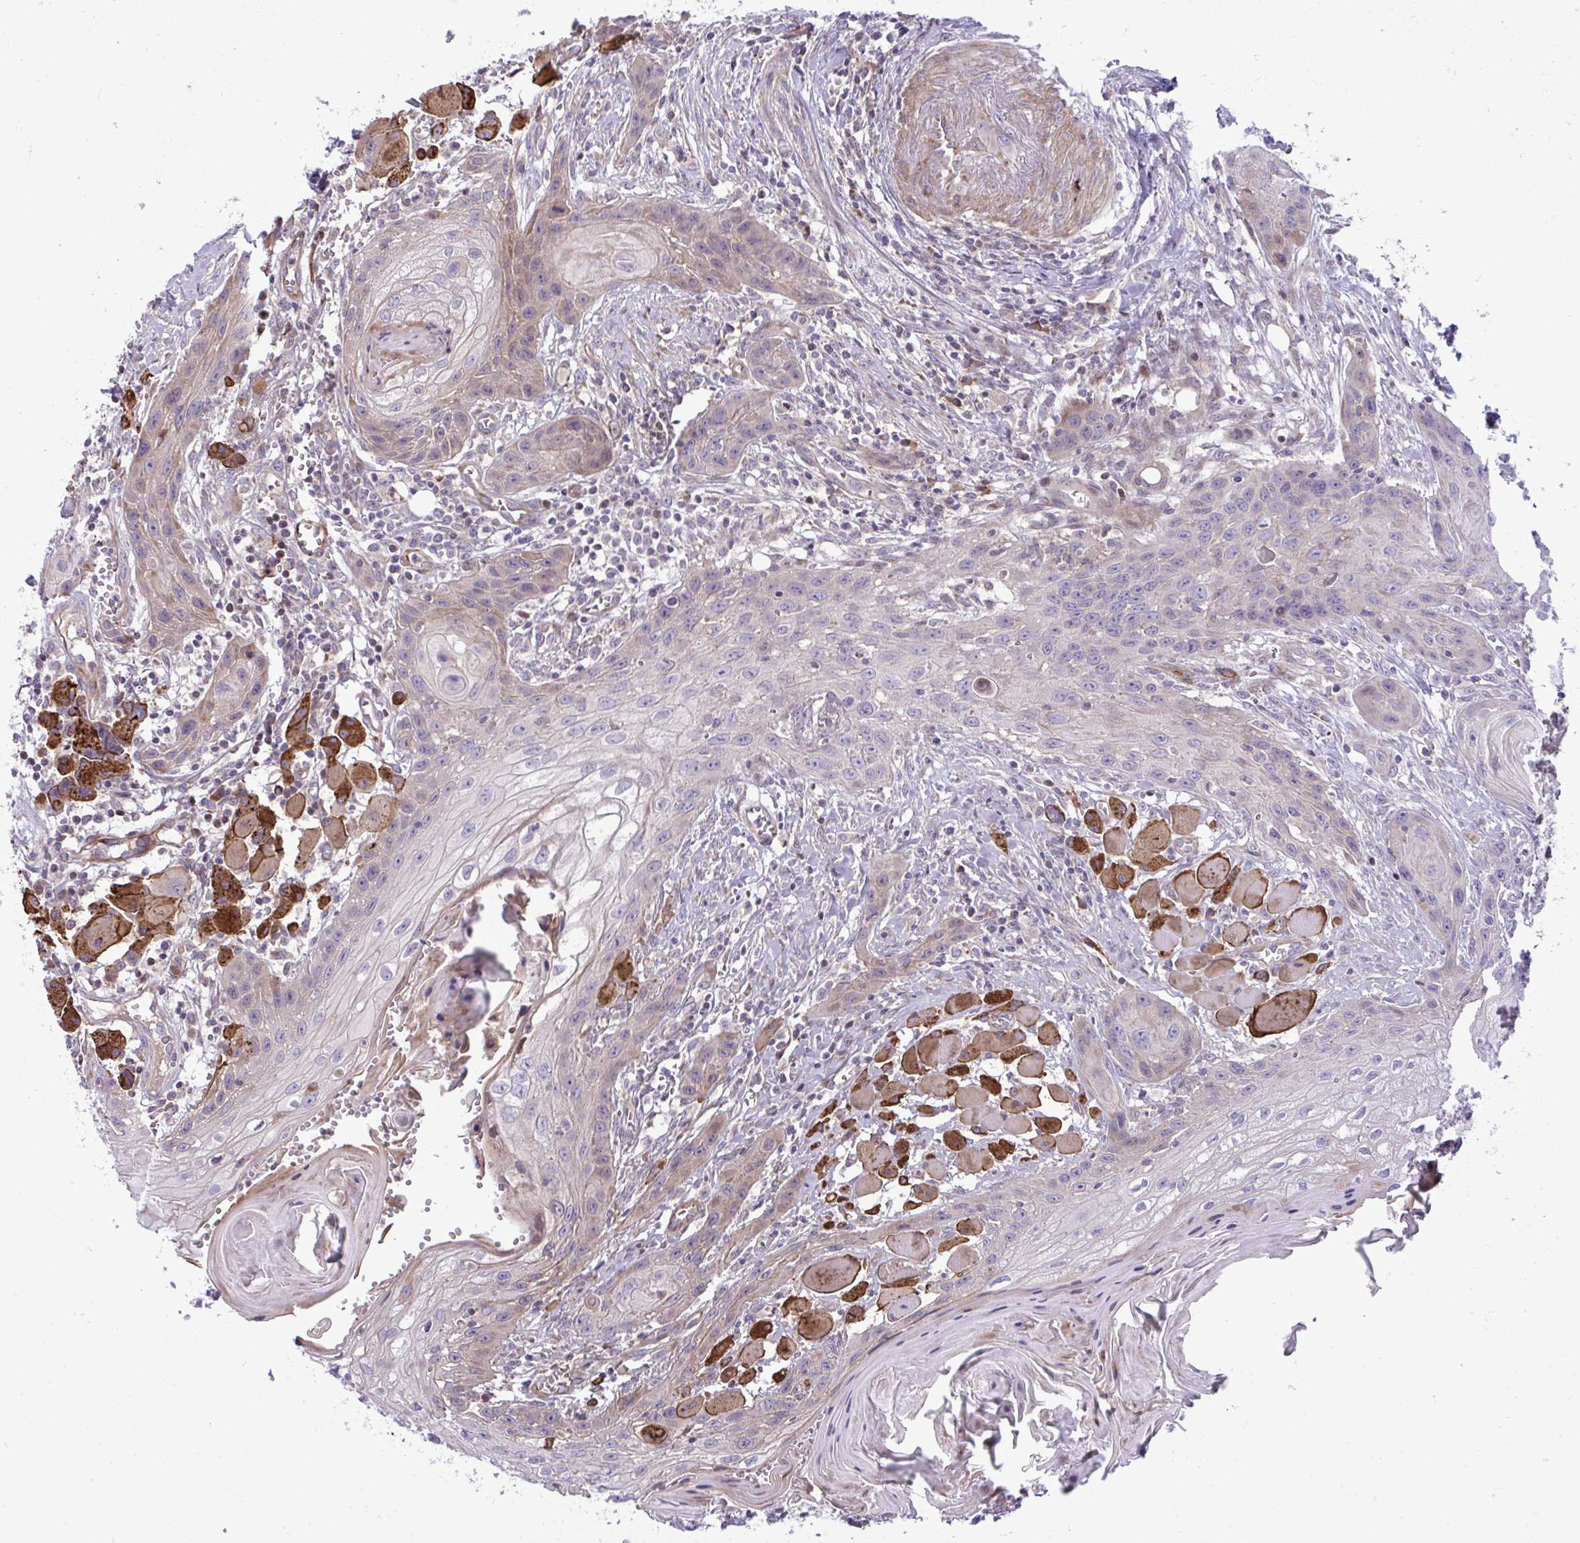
{"staining": {"intensity": "weak", "quantity": "<25%", "location": "cytoplasmic/membranous"}, "tissue": "head and neck cancer", "cell_type": "Tumor cells", "image_type": "cancer", "snomed": [{"axis": "morphology", "description": "Squamous cell carcinoma, NOS"}, {"axis": "topography", "description": "Oral tissue"}, {"axis": "topography", "description": "Head-Neck"}], "caption": "This is an IHC micrograph of human head and neck cancer. There is no staining in tumor cells.", "gene": "ZSCAN9", "patient": {"sex": "male", "age": 58}}